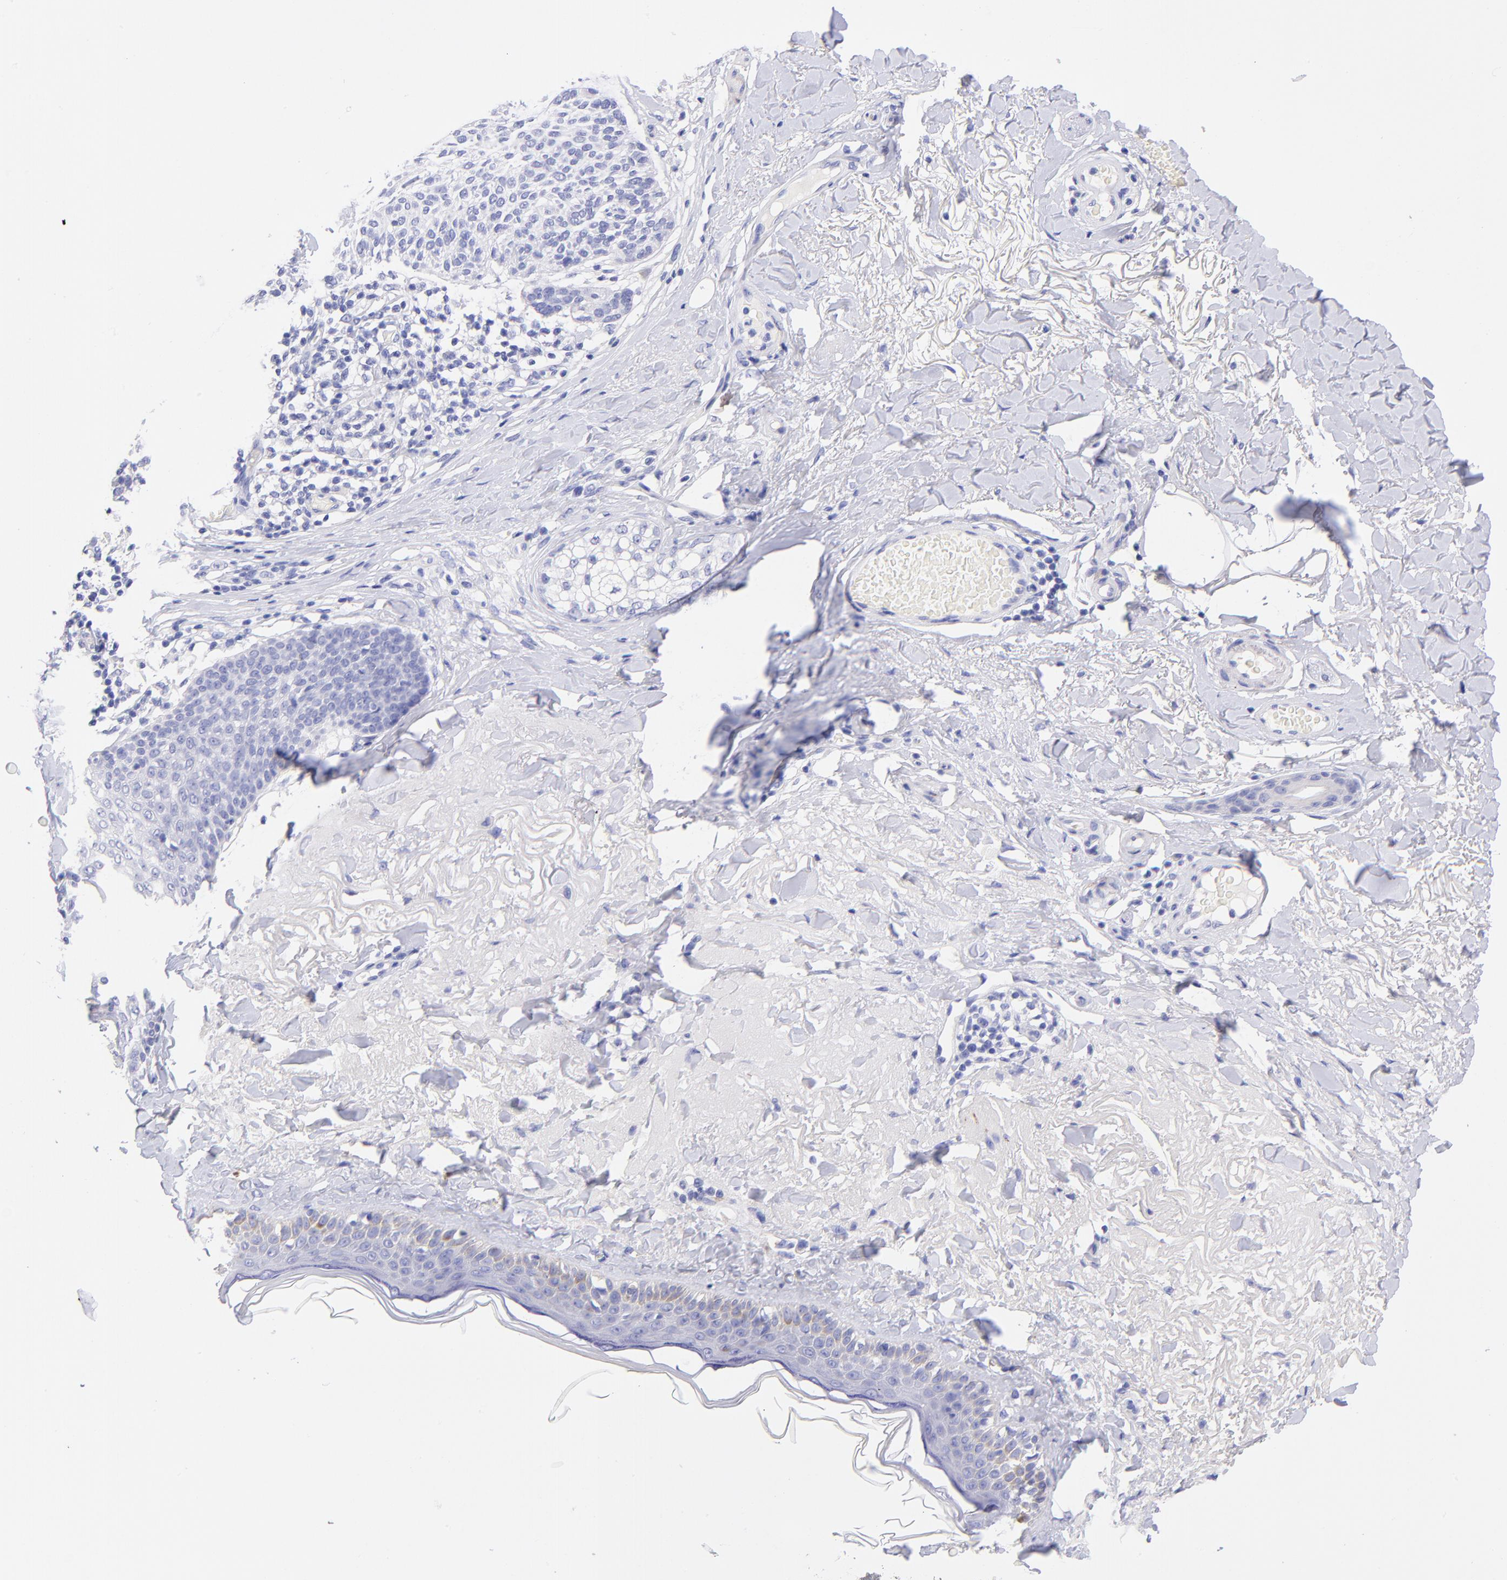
{"staining": {"intensity": "negative", "quantity": "none", "location": "none"}, "tissue": "skin cancer", "cell_type": "Tumor cells", "image_type": "cancer", "snomed": [{"axis": "morphology", "description": "Normal tissue, NOS"}, {"axis": "morphology", "description": "Basal cell carcinoma"}, {"axis": "topography", "description": "Skin"}], "caption": "The IHC histopathology image has no significant positivity in tumor cells of basal cell carcinoma (skin) tissue.", "gene": "RAB3B", "patient": {"sex": "female", "age": 70}}